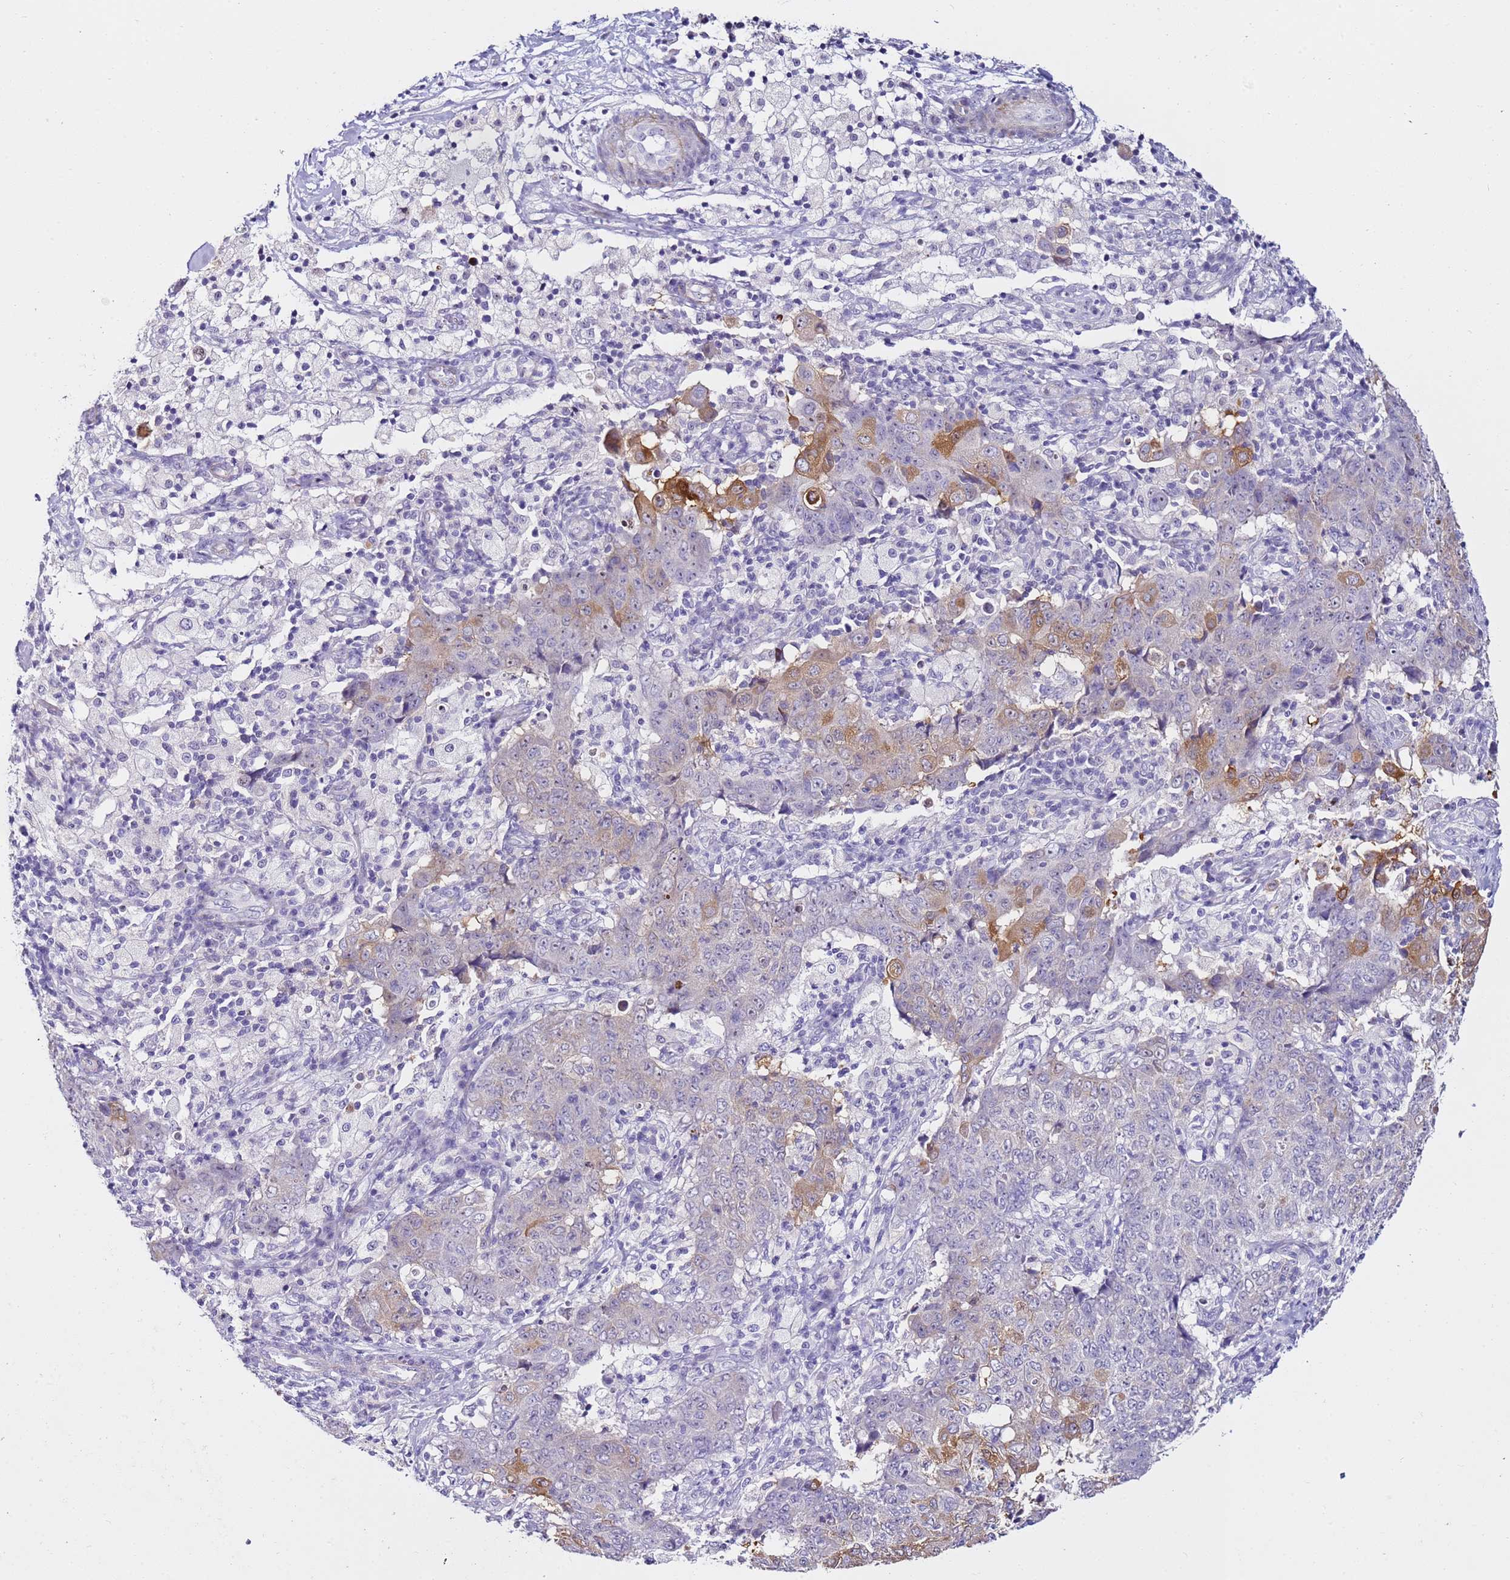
{"staining": {"intensity": "moderate", "quantity": "<25%", "location": "cytoplasmic/membranous"}, "tissue": "ovarian cancer", "cell_type": "Tumor cells", "image_type": "cancer", "snomed": [{"axis": "morphology", "description": "Carcinoma, endometroid"}, {"axis": "topography", "description": "Ovary"}], "caption": "Tumor cells show moderate cytoplasmic/membranous expression in approximately <25% of cells in ovarian cancer (endometroid carcinoma).", "gene": "HGD", "patient": {"sex": "female", "age": 42}}